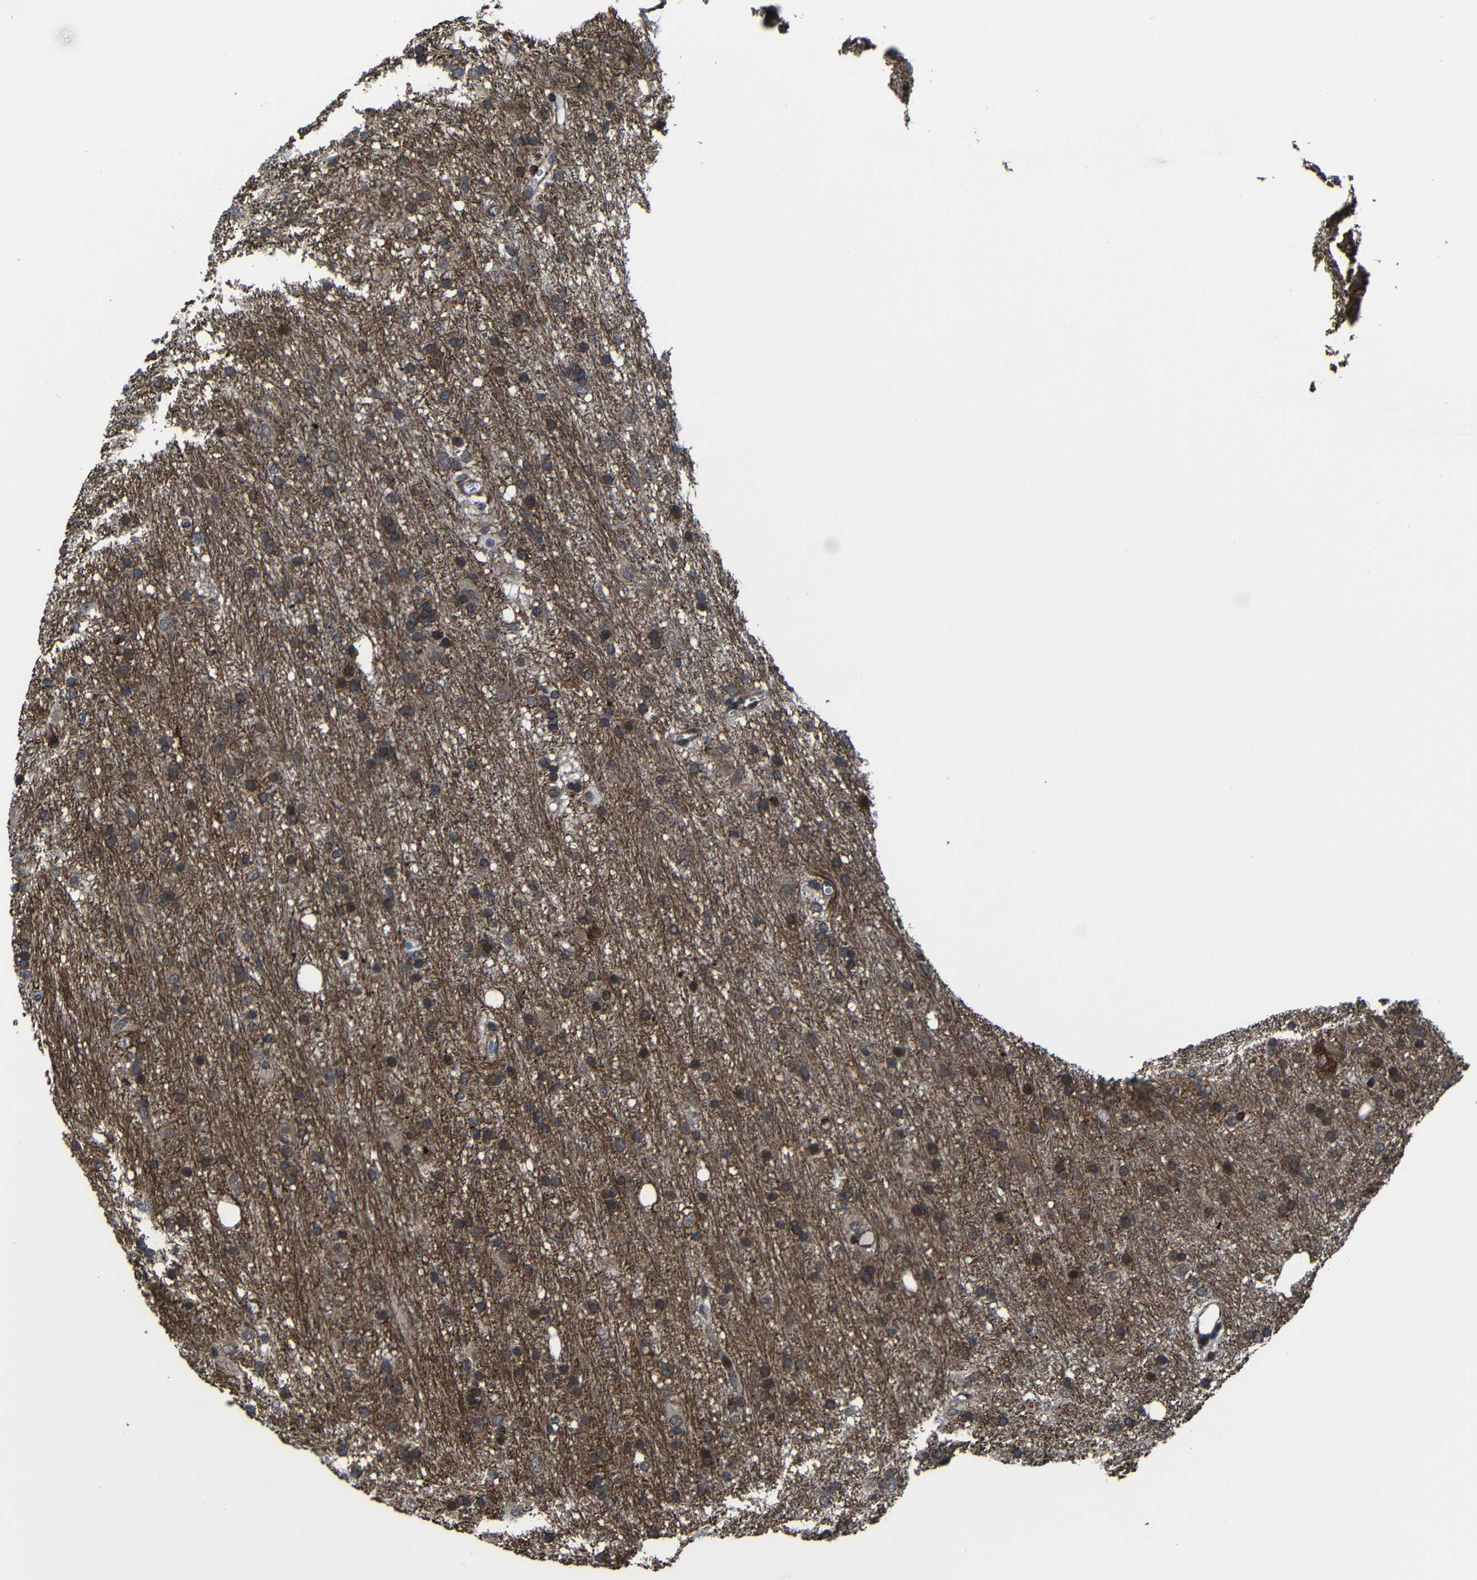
{"staining": {"intensity": "moderate", "quantity": ">75%", "location": "cytoplasmic/membranous,nuclear"}, "tissue": "glioma", "cell_type": "Tumor cells", "image_type": "cancer", "snomed": [{"axis": "morphology", "description": "Glioma, malignant, Low grade"}, {"axis": "topography", "description": "Brain"}], "caption": "Protein staining demonstrates moderate cytoplasmic/membranous and nuclear positivity in approximately >75% of tumor cells in glioma.", "gene": "KIAA0513", "patient": {"sex": "male", "age": 77}}